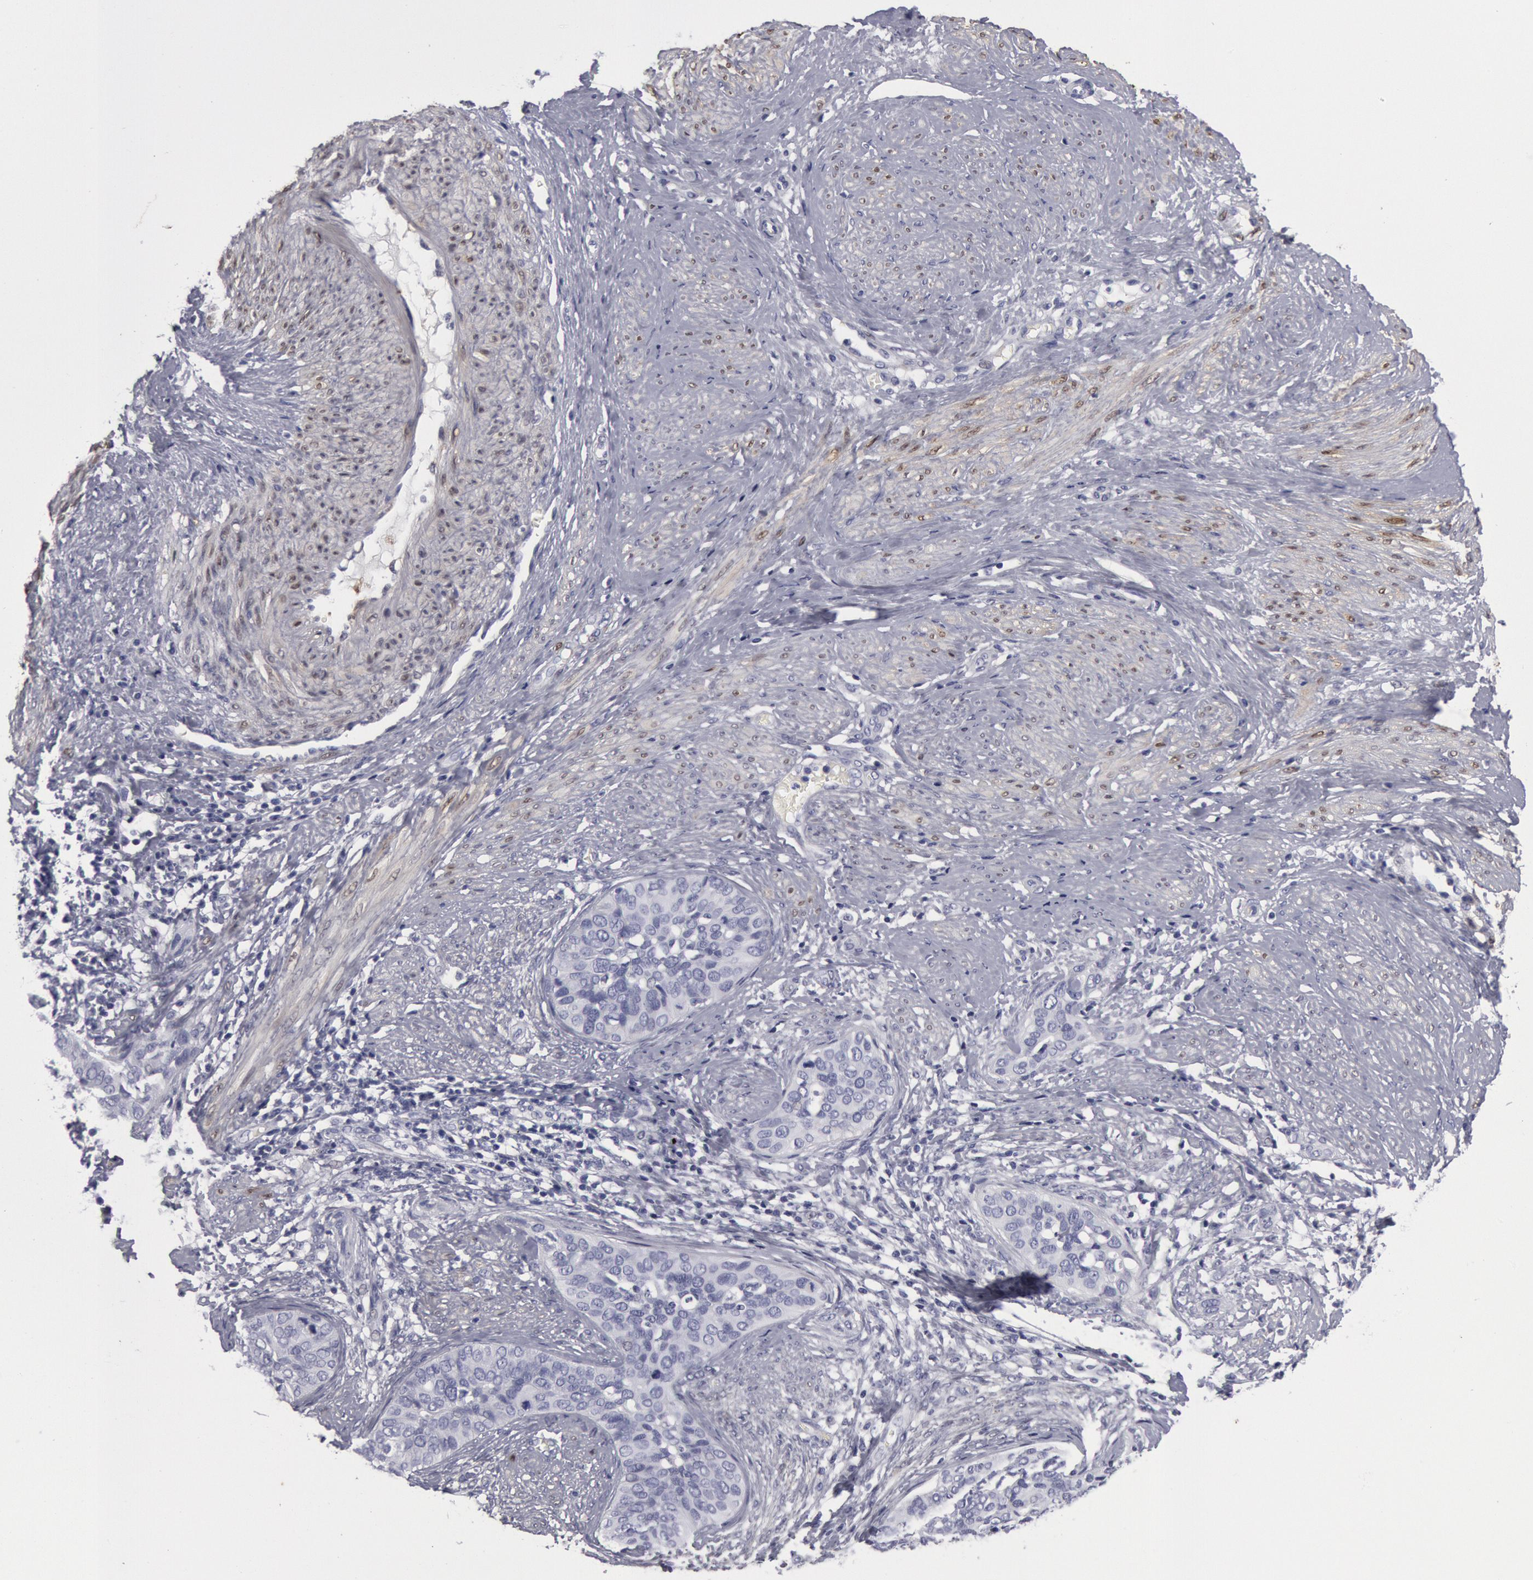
{"staining": {"intensity": "negative", "quantity": "none", "location": "none"}, "tissue": "cervical cancer", "cell_type": "Tumor cells", "image_type": "cancer", "snomed": [{"axis": "morphology", "description": "Squamous cell carcinoma, NOS"}, {"axis": "topography", "description": "Cervix"}], "caption": "Immunohistochemistry (IHC) image of human cervical cancer (squamous cell carcinoma) stained for a protein (brown), which reveals no expression in tumor cells.", "gene": "FHL1", "patient": {"sex": "female", "age": 31}}